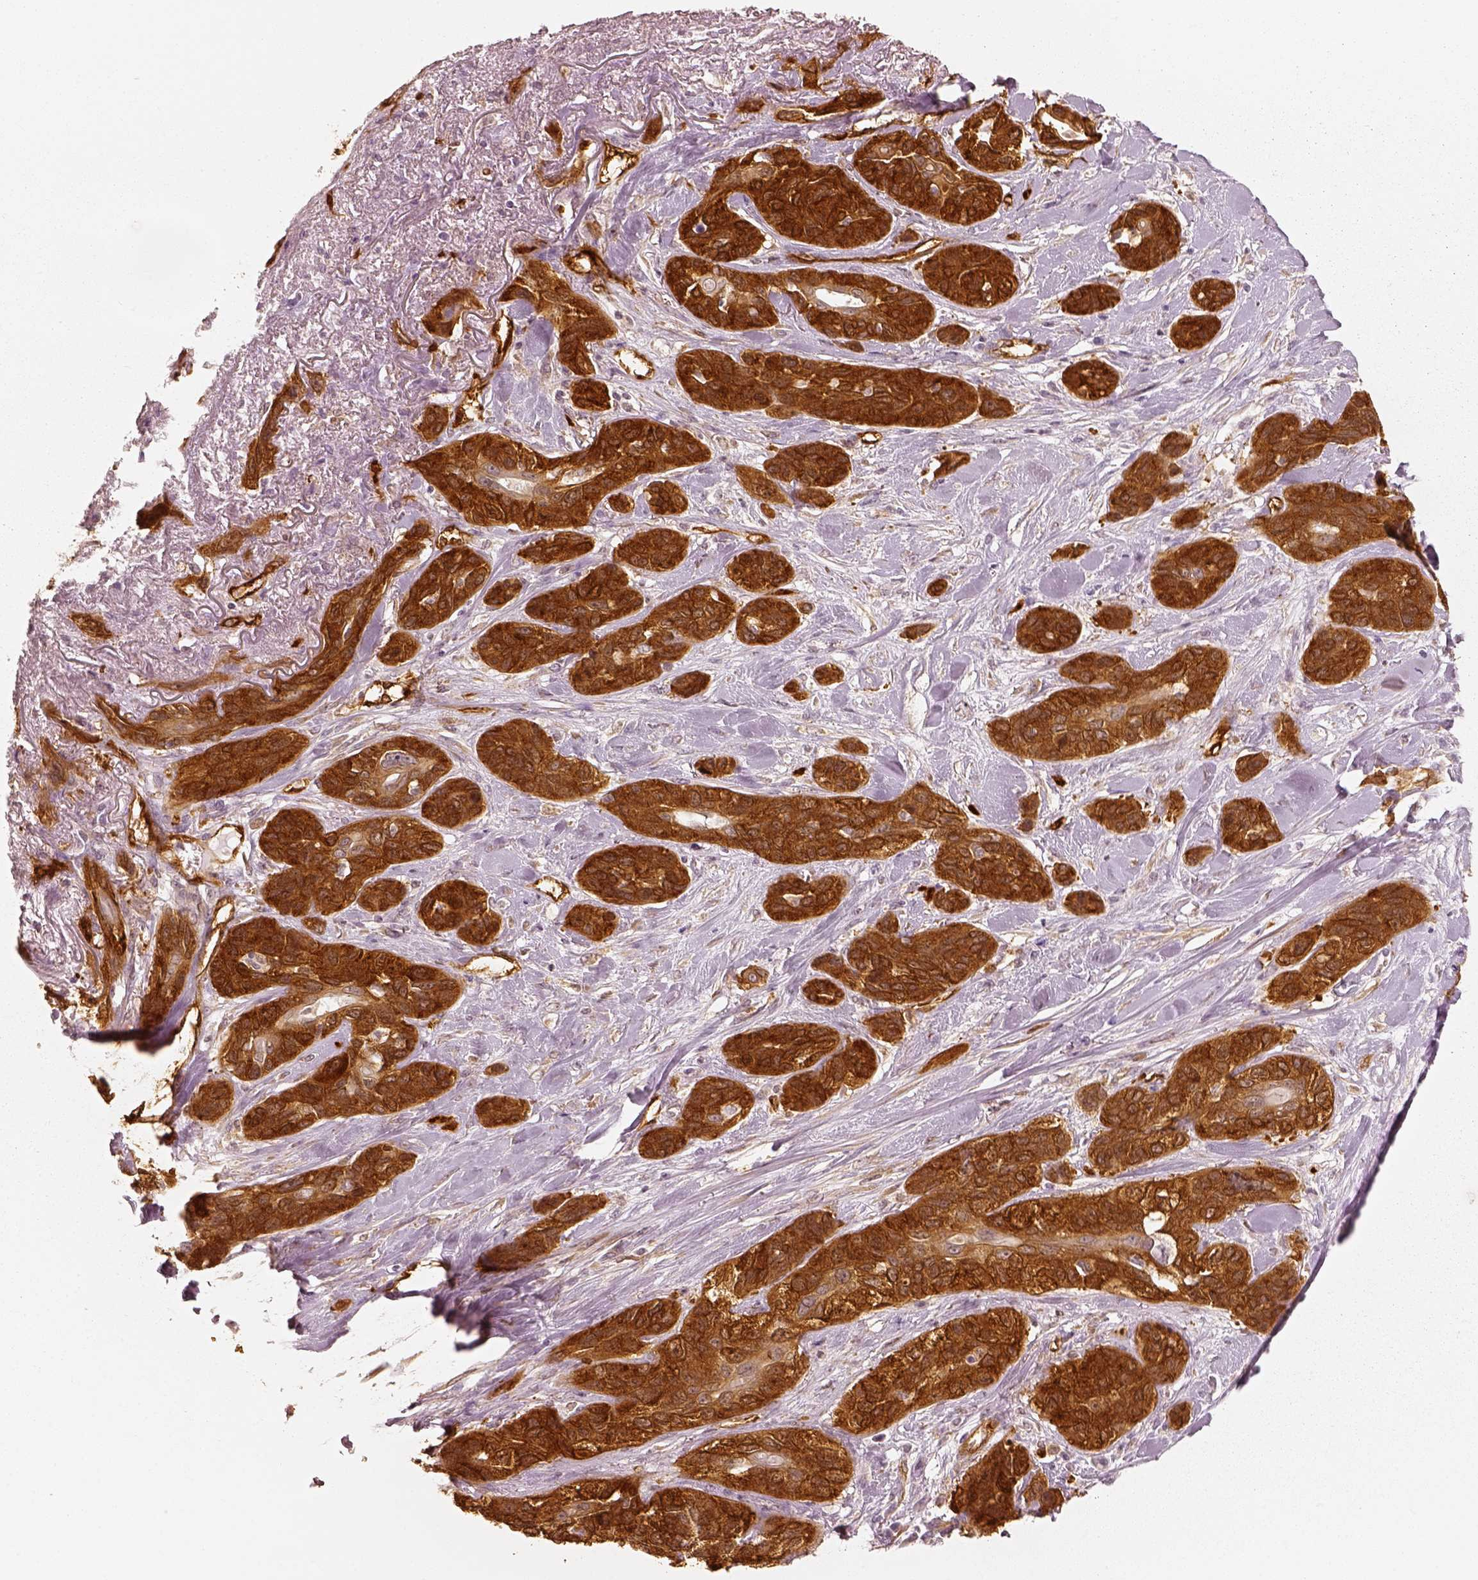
{"staining": {"intensity": "strong", "quantity": ">75%", "location": "cytoplasmic/membranous"}, "tissue": "lung cancer", "cell_type": "Tumor cells", "image_type": "cancer", "snomed": [{"axis": "morphology", "description": "Squamous cell carcinoma, NOS"}, {"axis": "topography", "description": "Lung"}], "caption": "Brown immunohistochemical staining in lung squamous cell carcinoma displays strong cytoplasmic/membranous positivity in about >75% of tumor cells.", "gene": "FSCN1", "patient": {"sex": "female", "age": 70}}